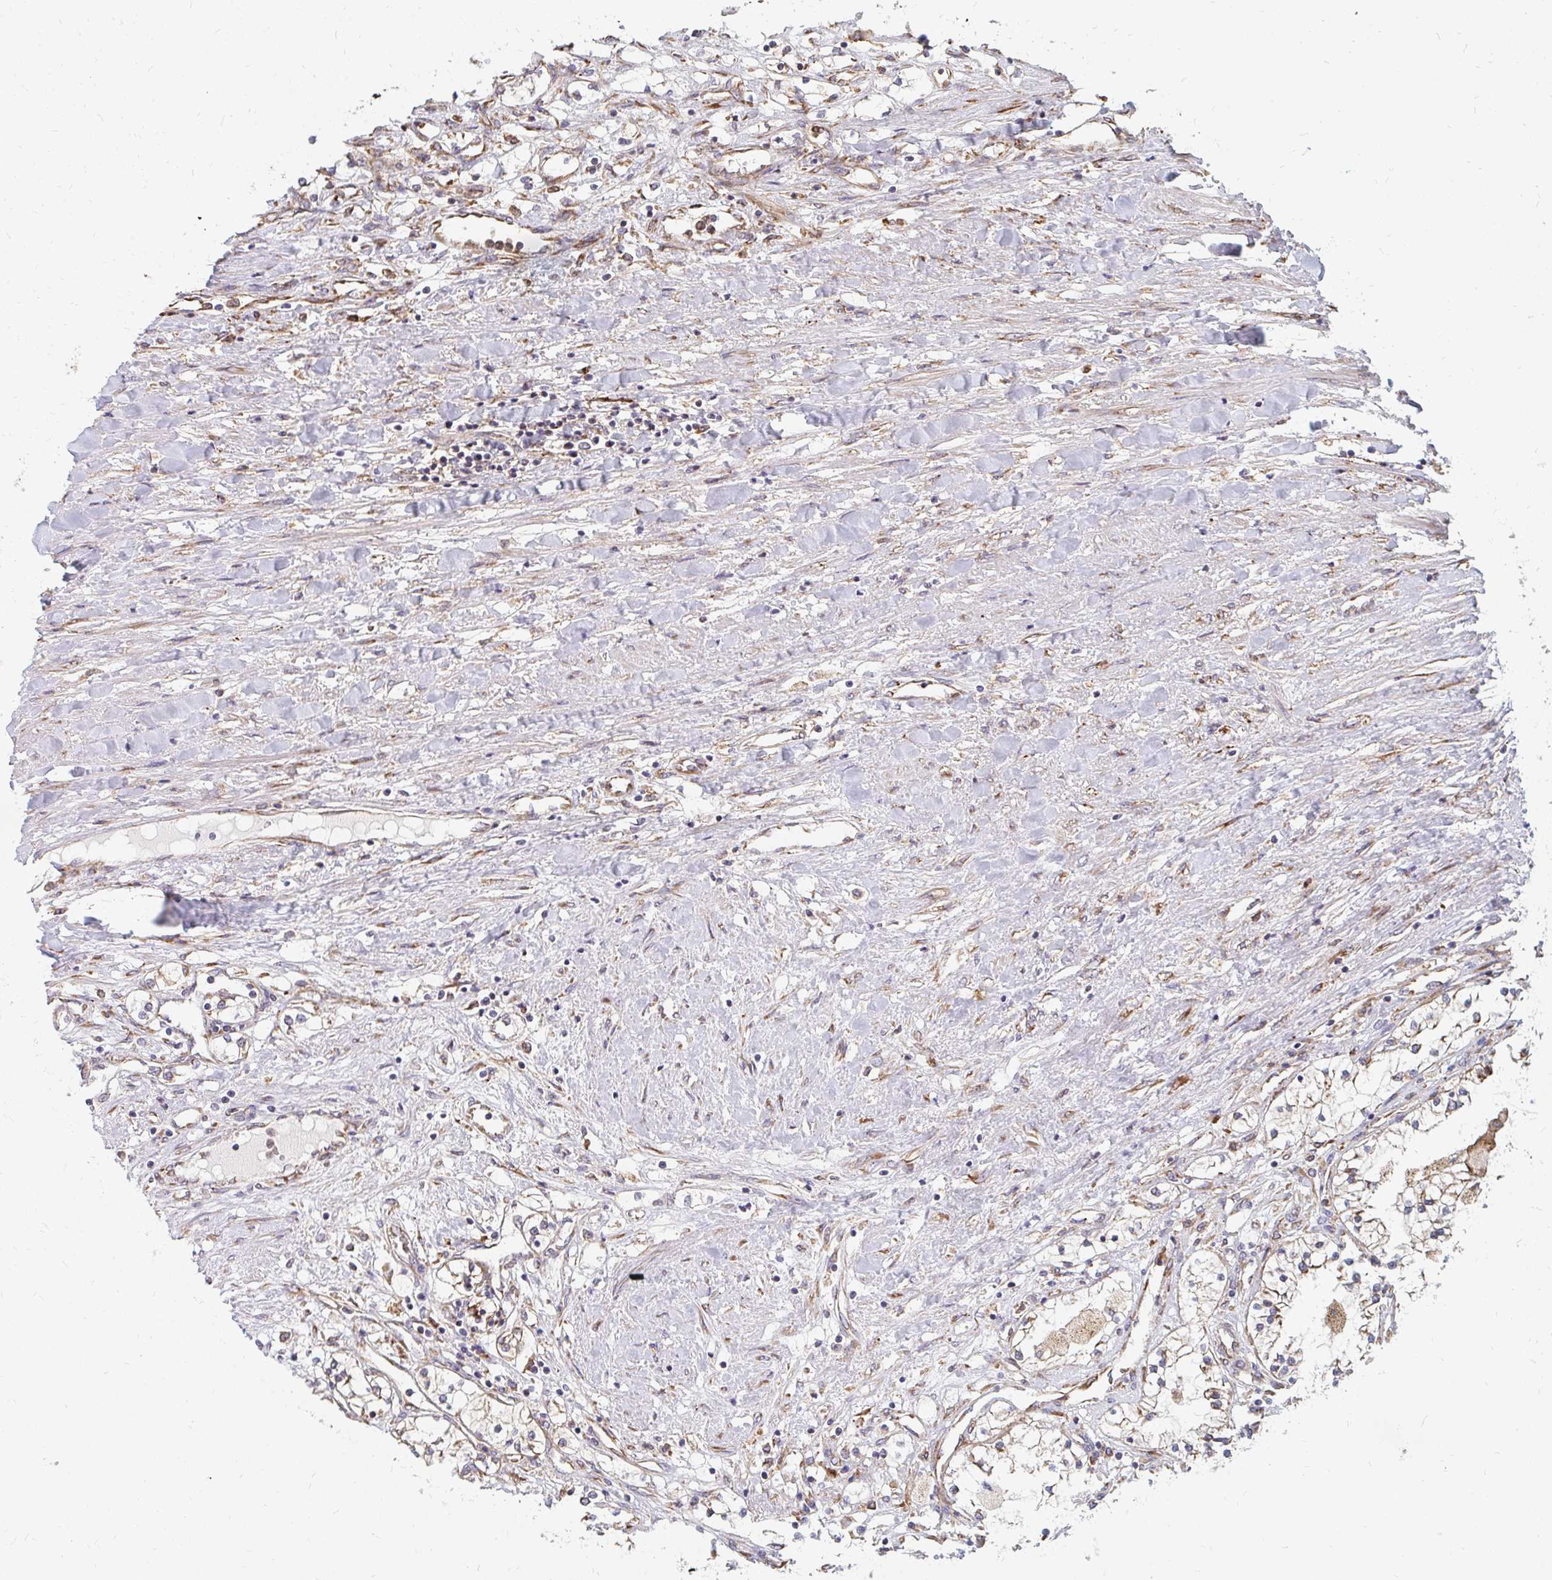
{"staining": {"intensity": "weak", "quantity": "<25%", "location": "cytoplasmic/membranous"}, "tissue": "renal cancer", "cell_type": "Tumor cells", "image_type": "cancer", "snomed": [{"axis": "morphology", "description": "Adenocarcinoma, NOS"}, {"axis": "topography", "description": "Kidney"}], "caption": "This is a image of immunohistochemistry staining of renal cancer, which shows no positivity in tumor cells.", "gene": "PPP1R13L", "patient": {"sex": "male", "age": 68}}